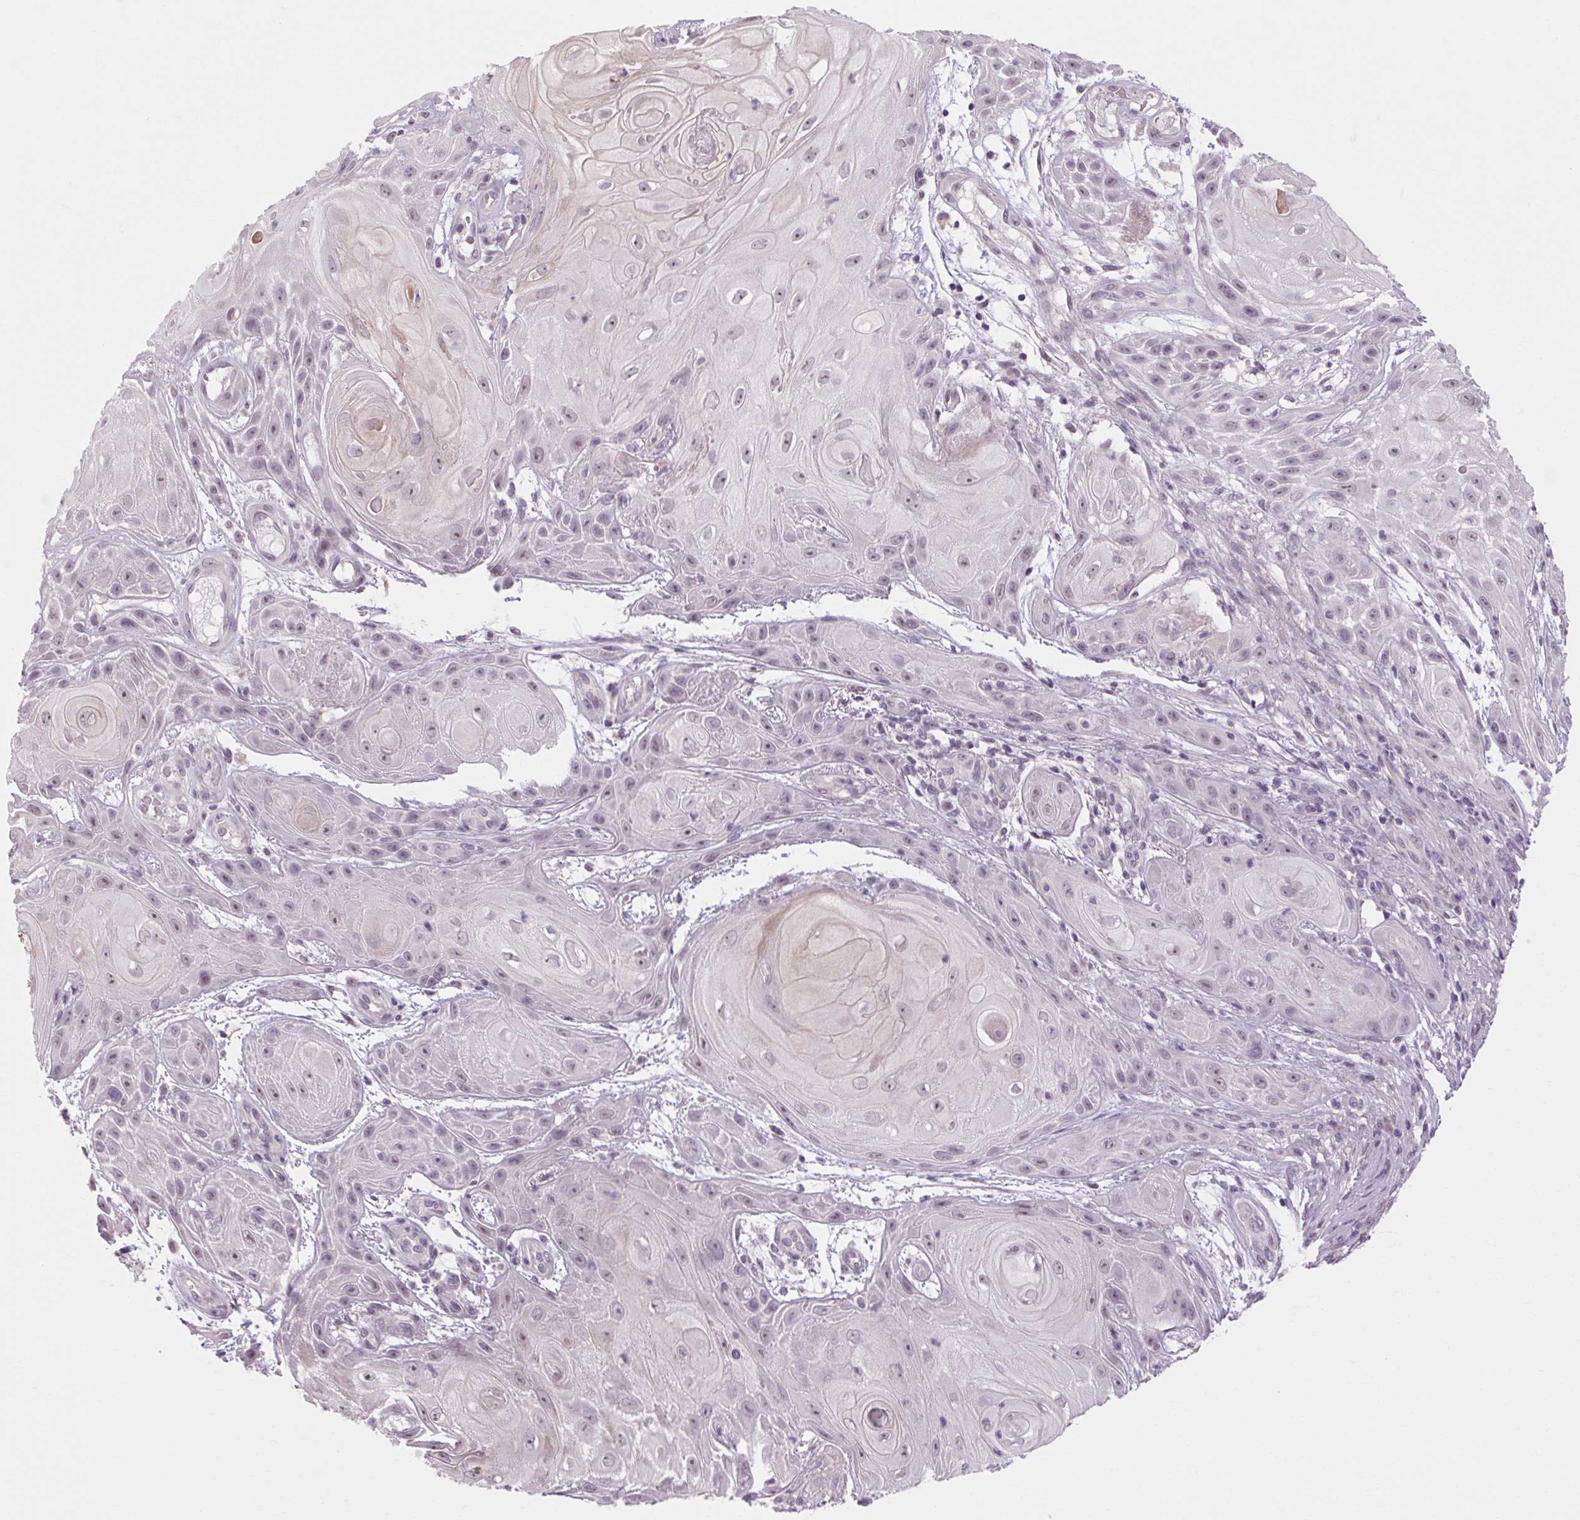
{"staining": {"intensity": "negative", "quantity": "none", "location": "none"}, "tissue": "skin cancer", "cell_type": "Tumor cells", "image_type": "cancer", "snomed": [{"axis": "morphology", "description": "Squamous cell carcinoma, NOS"}, {"axis": "topography", "description": "Skin"}], "caption": "An immunohistochemistry image of skin cancer (squamous cell carcinoma) is shown. There is no staining in tumor cells of skin cancer (squamous cell carcinoma).", "gene": "KLHL40", "patient": {"sex": "male", "age": 62}}